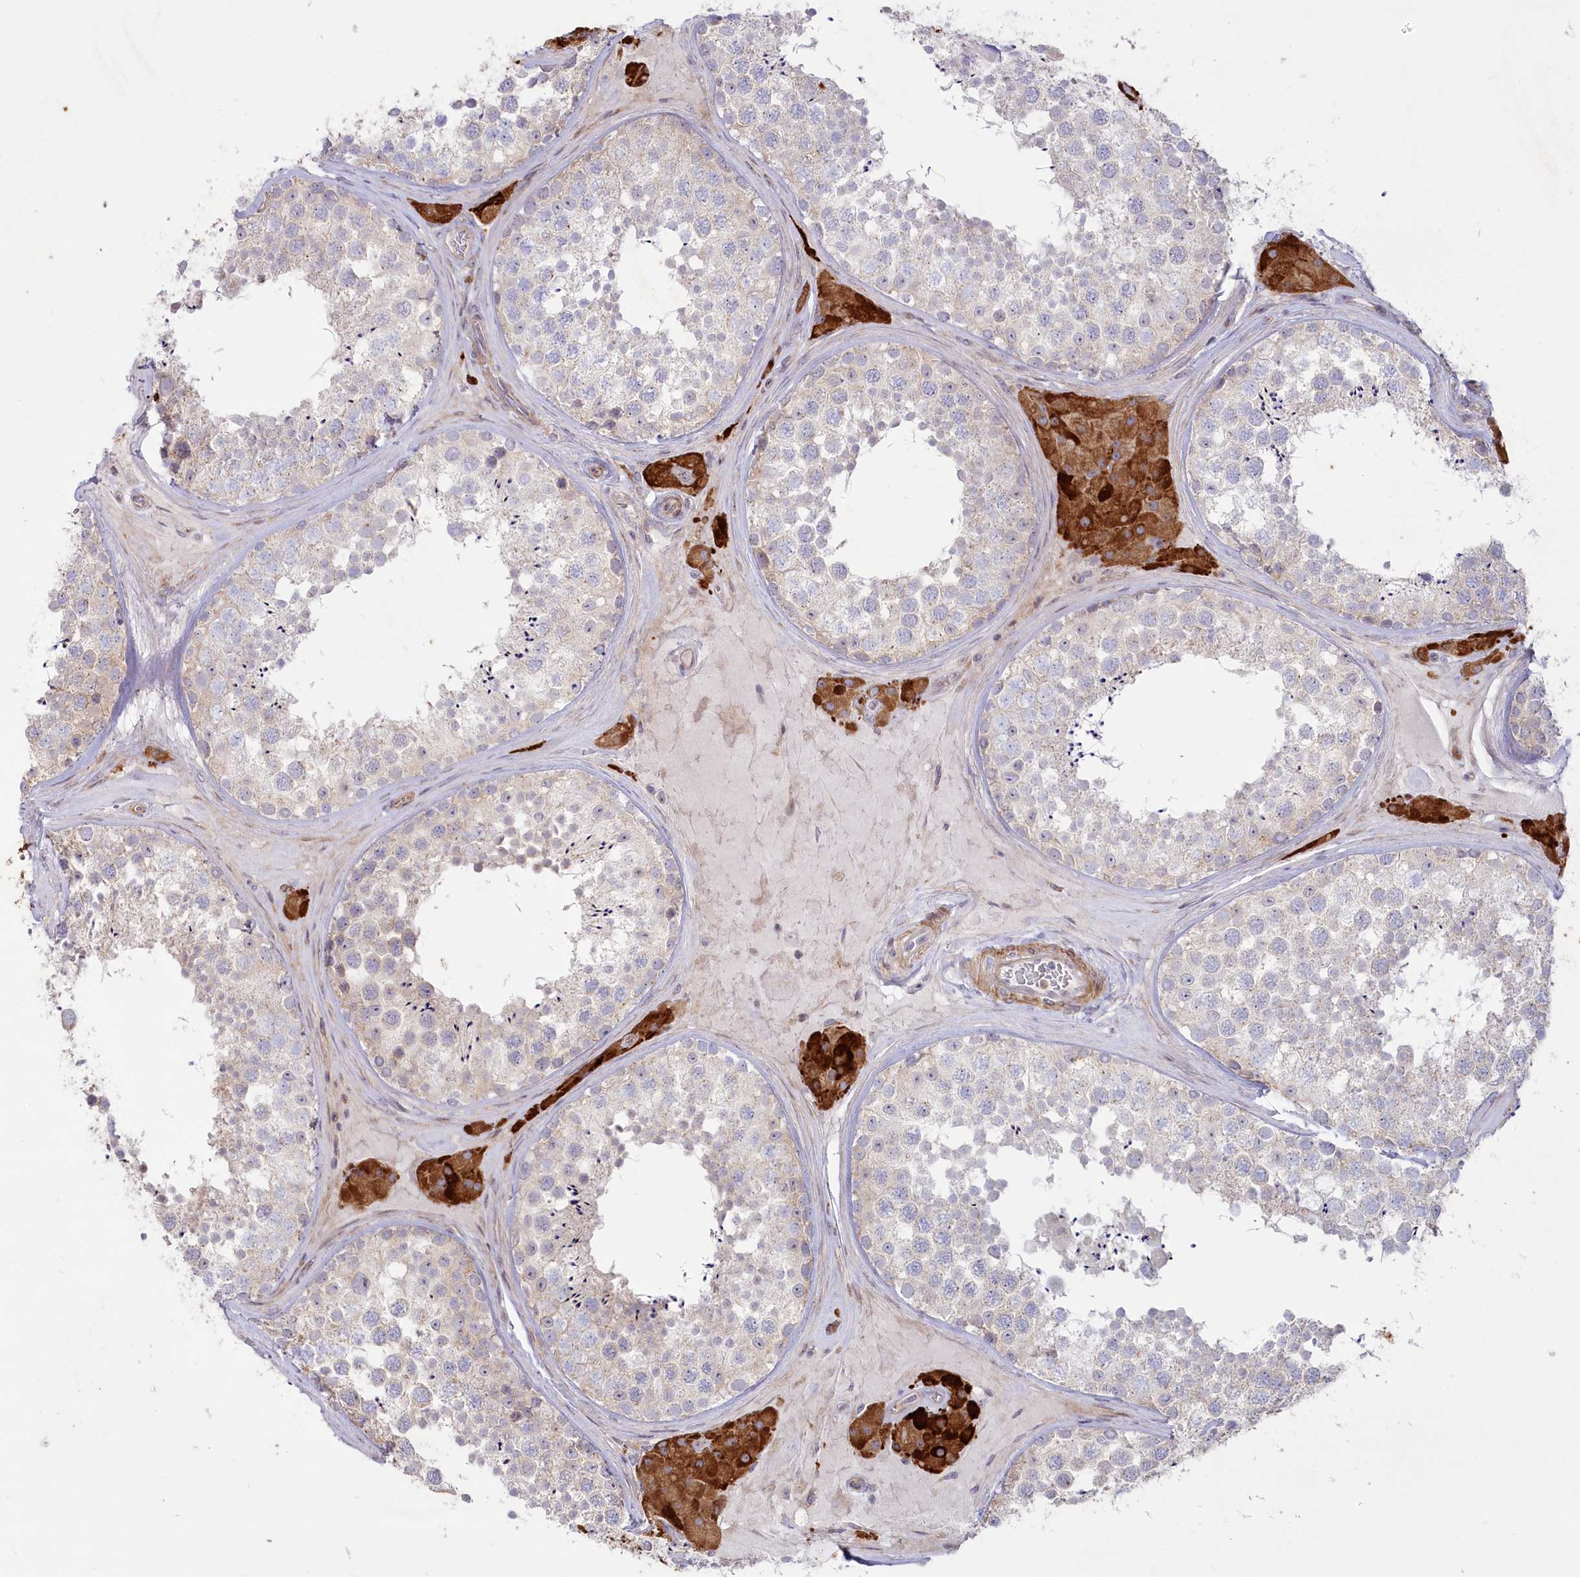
{"staining": {"intensity": "weak", "quantity": "<25%", "location": "cytoplasmic/membranous"}, "tissue": "testis", "cell_type": "Cells in seminiferous ducts", "image_type": "normal", "snomed": [{"axis": "morphology", "description": "Normal tissue, NOS"}, {"axis": "topography", "description": "Testis"}], "caption": "Cells in seminiferous ducts show no significant protein expression in normal testis.", "gene": "MTG1", "patient": {"sex": "male", "age": 46}}